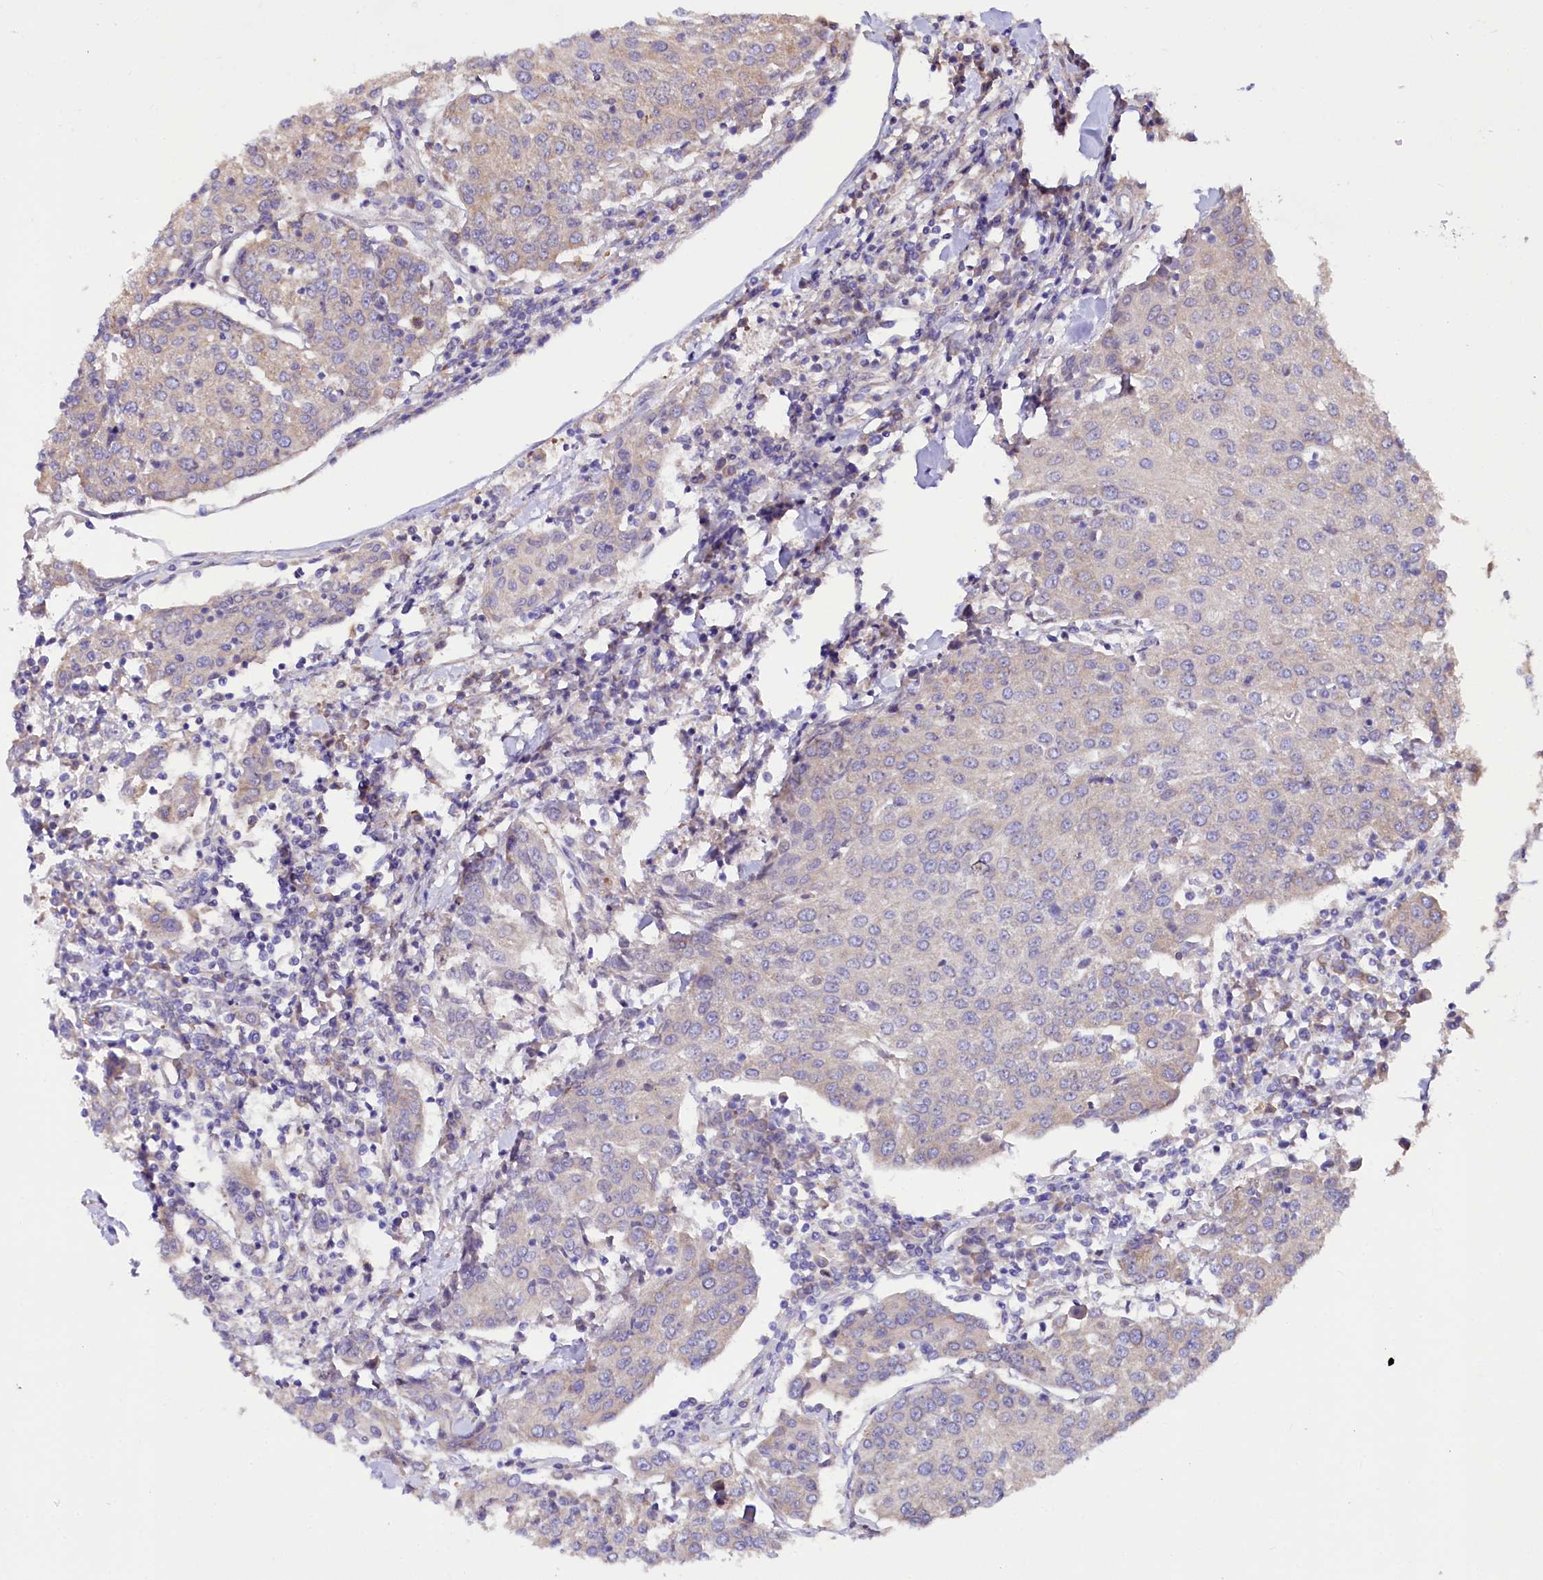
{"staining": {"intensity": "weak", "quantity": "<25%", "location": "cytoplasmic/membranous"}, "tissue": "urothelial cancer", "cell_type": "Tumor cells", "image_type": "cancer", "snomed": [{"axis": "morphology", "description": "Urothelial carcinoma, High grade"}, {"axis": "topography", "description": "Urinary bladder"}], "caption": "High-grade urothelial carcinoma stained for a protein using IHC shows no expression tumor cells.", "gene": "PDZRN3", "patient": {"sex": "female", "age": 85}}